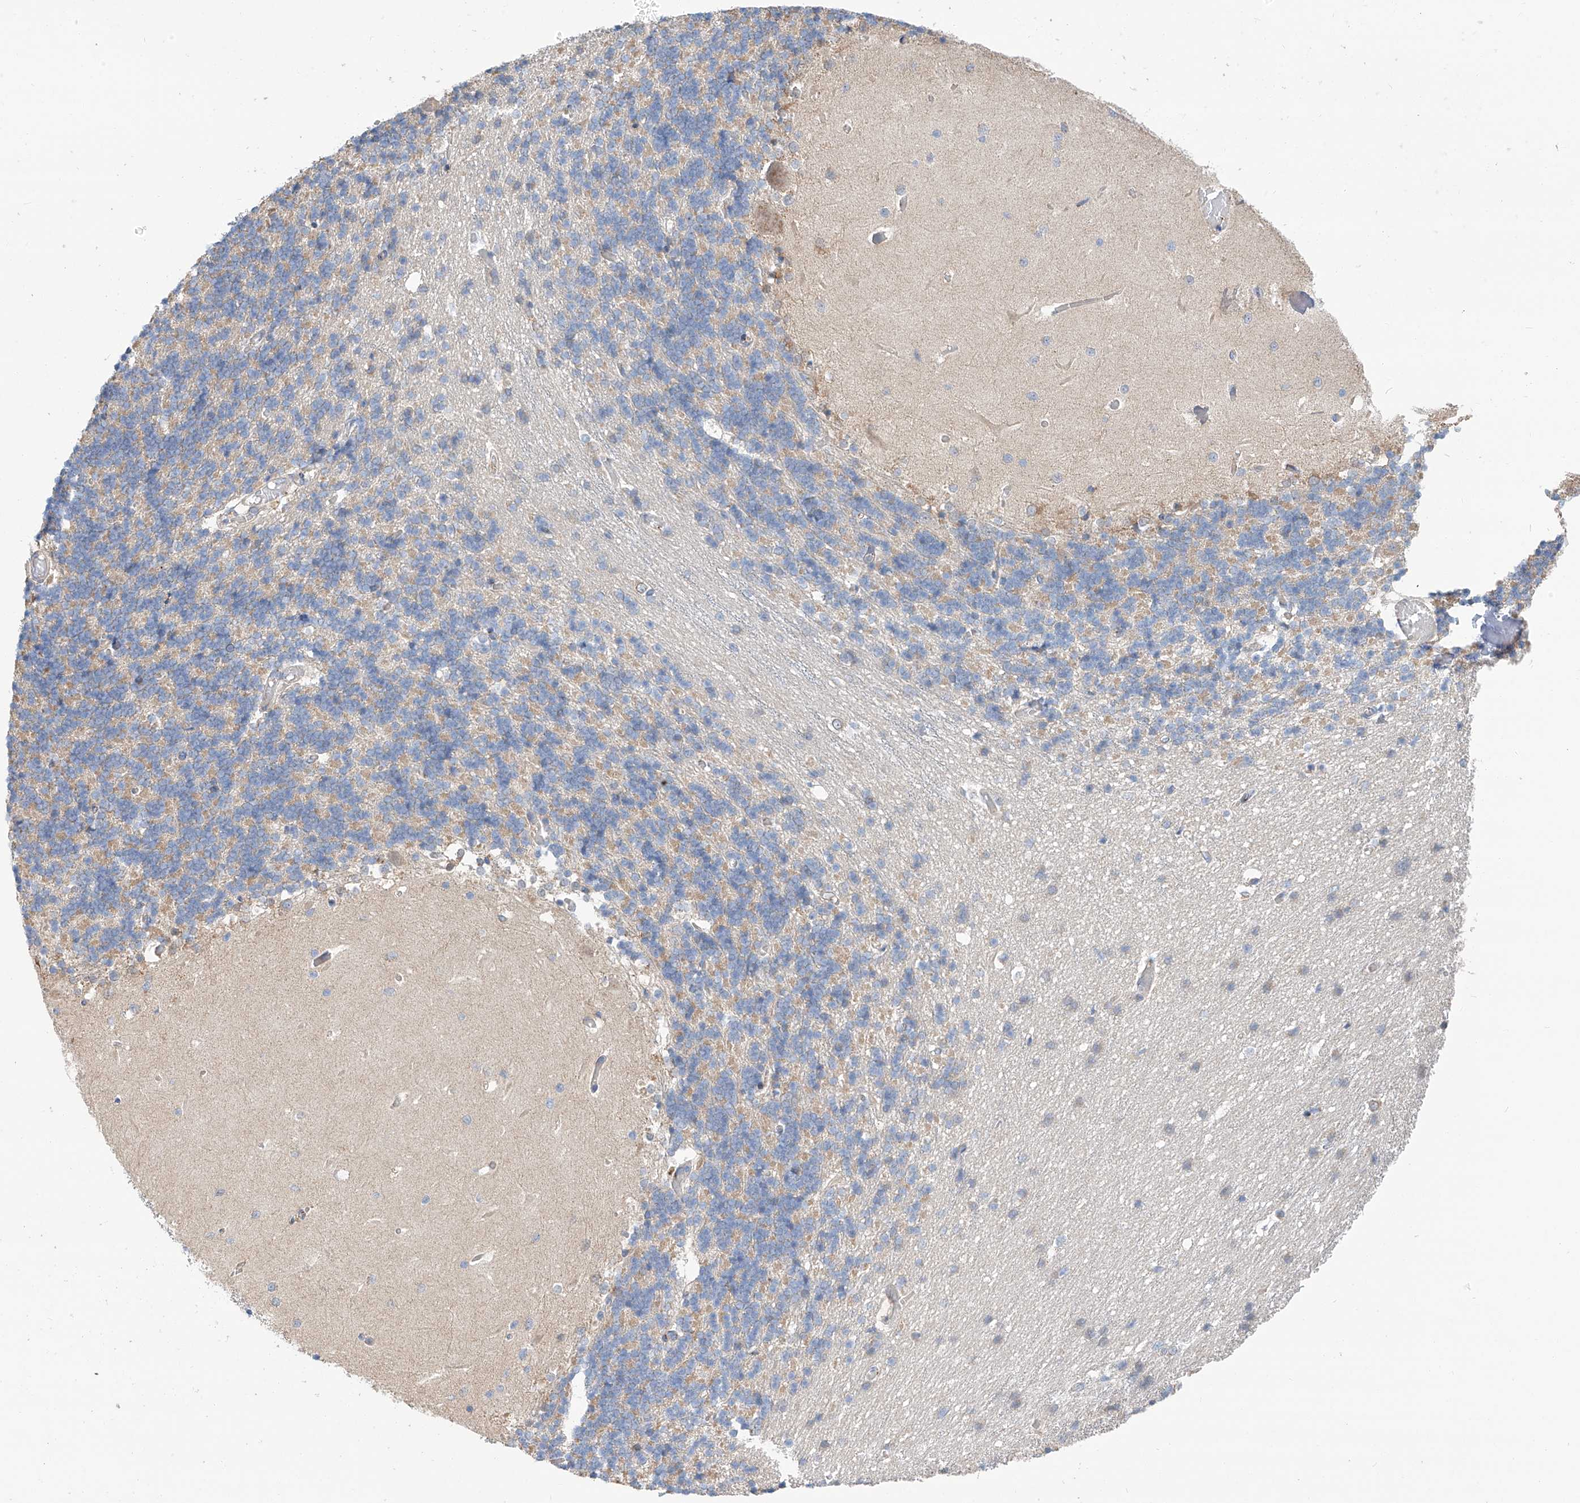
{"staining": {"intensity": "negative", "quantity": "none", "location": "none"}, "tissue": "cerebellum", "cell_type": "Cells in granular layer", "image_type": "normal", "snomed": [{"axis": "morphology", "description": "Normal tissue, NOS"}, {"axis": "topography", "description": "Cerebellum"}], "caption": "High power microscopy photomicrograph of an immunohistochemistry photomicrograph of unremarkable cerebellum, revealing no significant expression in cells in granular layer.", "gene": "SLC22A7", "patient": {"sex": "male", "age": 37}}